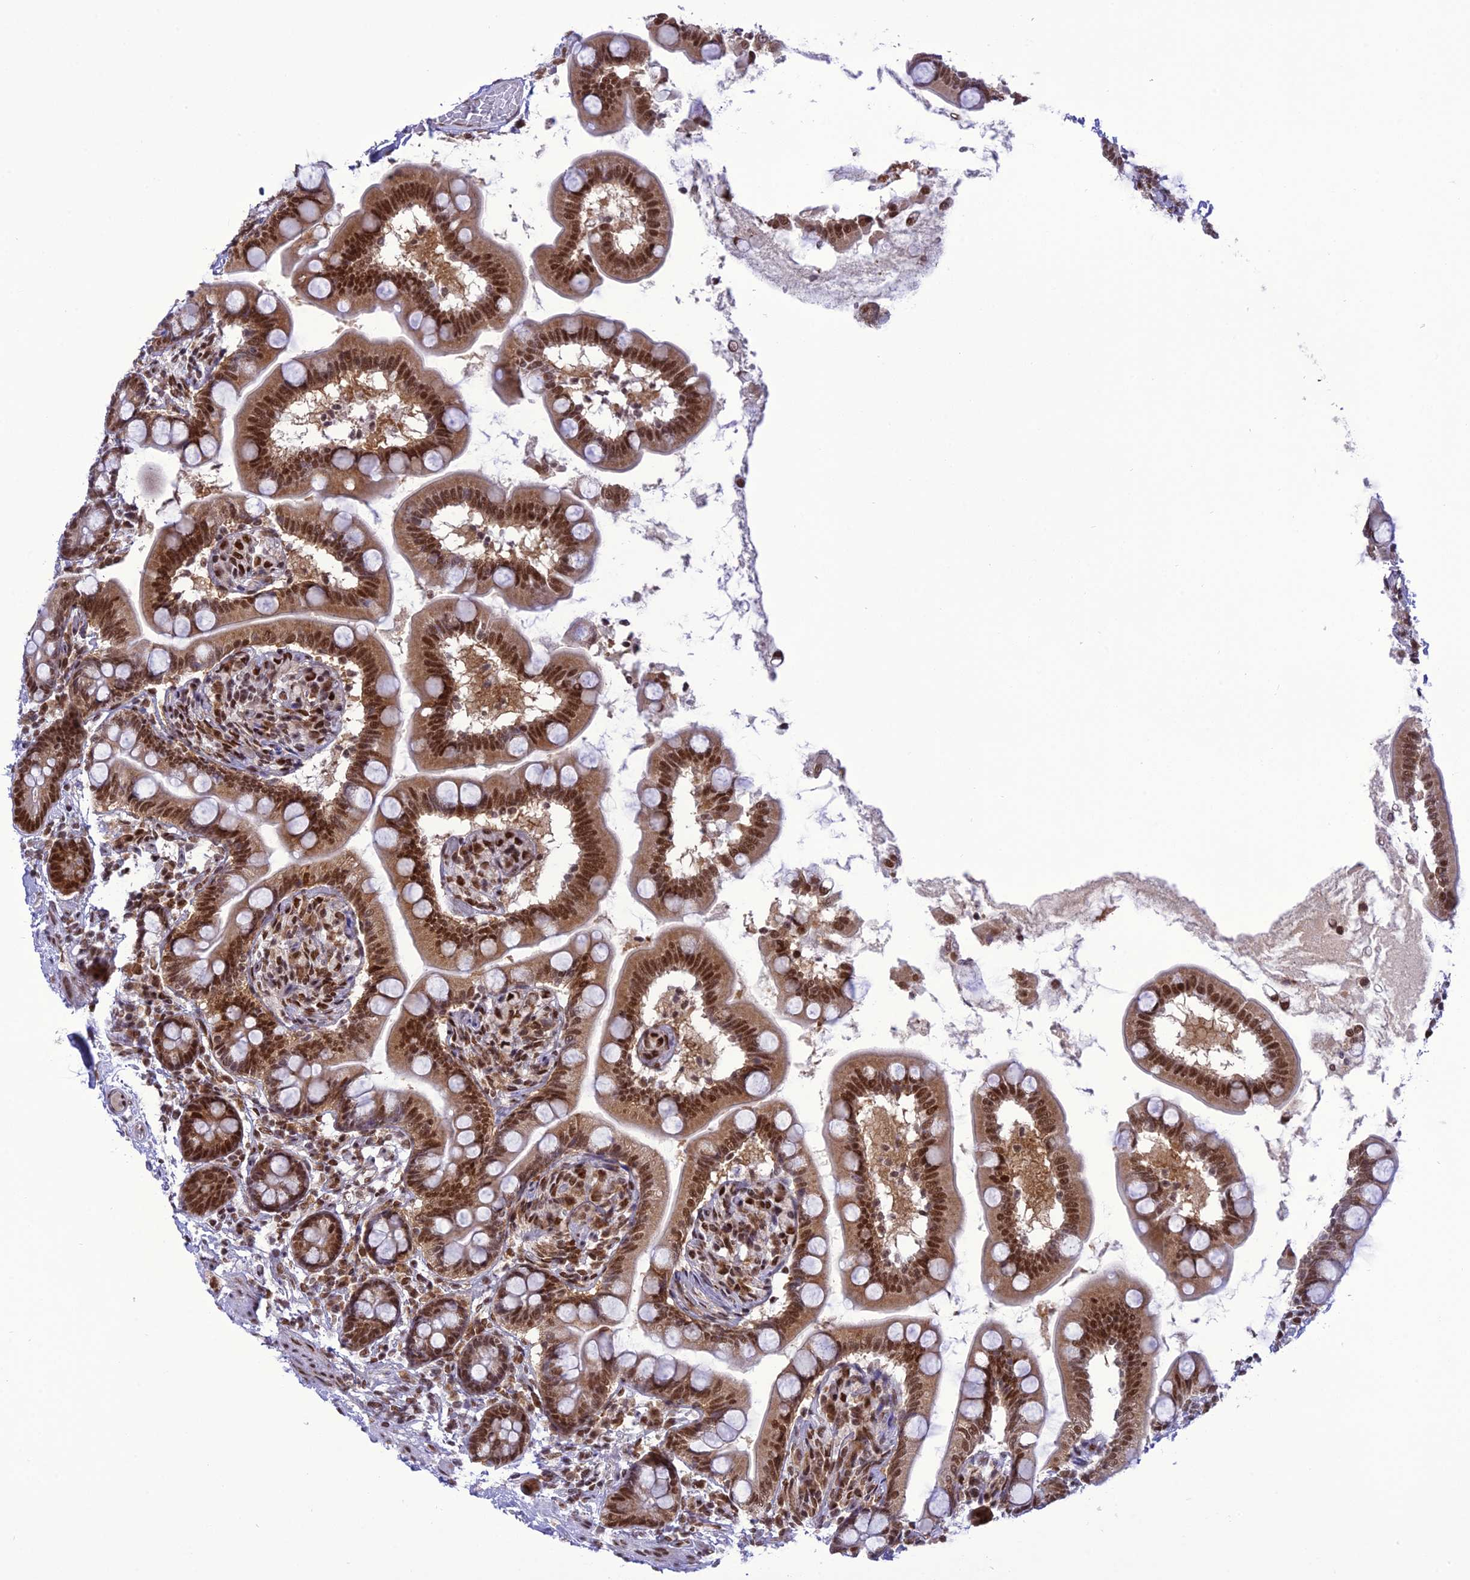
{"staining": {"intensity": "strong", "quantity": ">75%", "location": "cytoplasmic/membranous,nuclear"}, "tissue": "small intestine", "cell_type": "Glandular cells", "image_type": "normal", "snomed": [{"axis": "morphology", "description": "Normal tissue, NOS"}, {"axis": "topography", "description": "Small intestine"}], "caption": "Immunohistochemistry (IHC) histopathology image of benign small intestine: small intestine stained using immunohistochemistry (IHC) demonstrates high levels of strong protein expression localized specifically in the cytoplasmic/membranous,nuclear of glandular cells, appearing as a cytoplasmic/membranous,nuclear brown color.", "gene": "DDX1", "patient": {"sex": "female", "age": 64}}